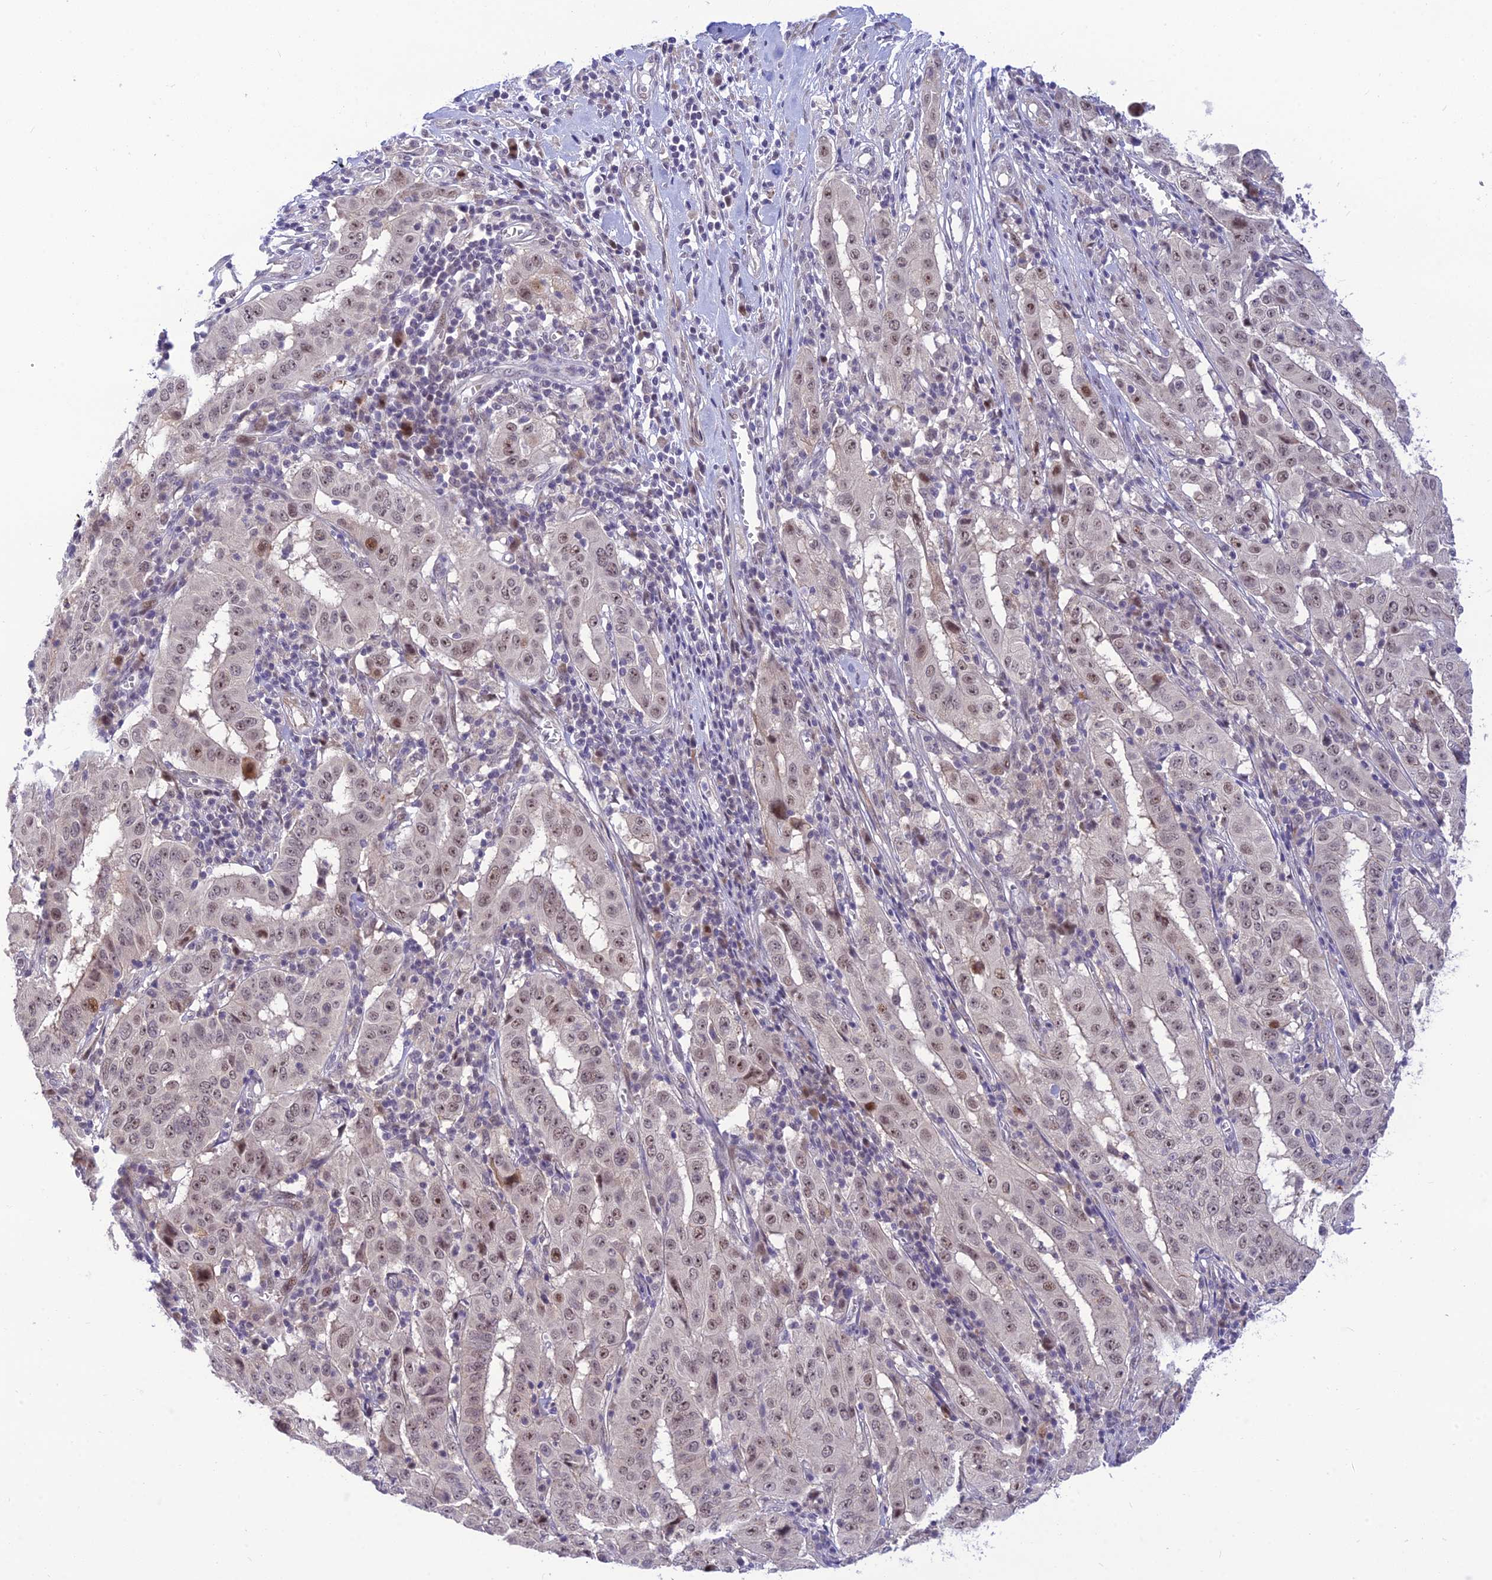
{"staining": {"intensity": "moderate", "quantity": "<25%", "location": "nuclear"}, "tissue": "pancreatic cancer", "cell_type": "Tumor cells", "image_type": "cancer", "snomed": [{"axis": "morphology", "description": "Adenocarcinoma, NOS"}, {"axis": "topography", "description": "Pancreas"}], "caption": "Tumor cells exhibit low levels of moderate nuclear expression in approximately <25% of cells in pancreatic adenocarcinoma.", "gene": "ASPDH", "patient": {"sex": "male", "age": 63}}